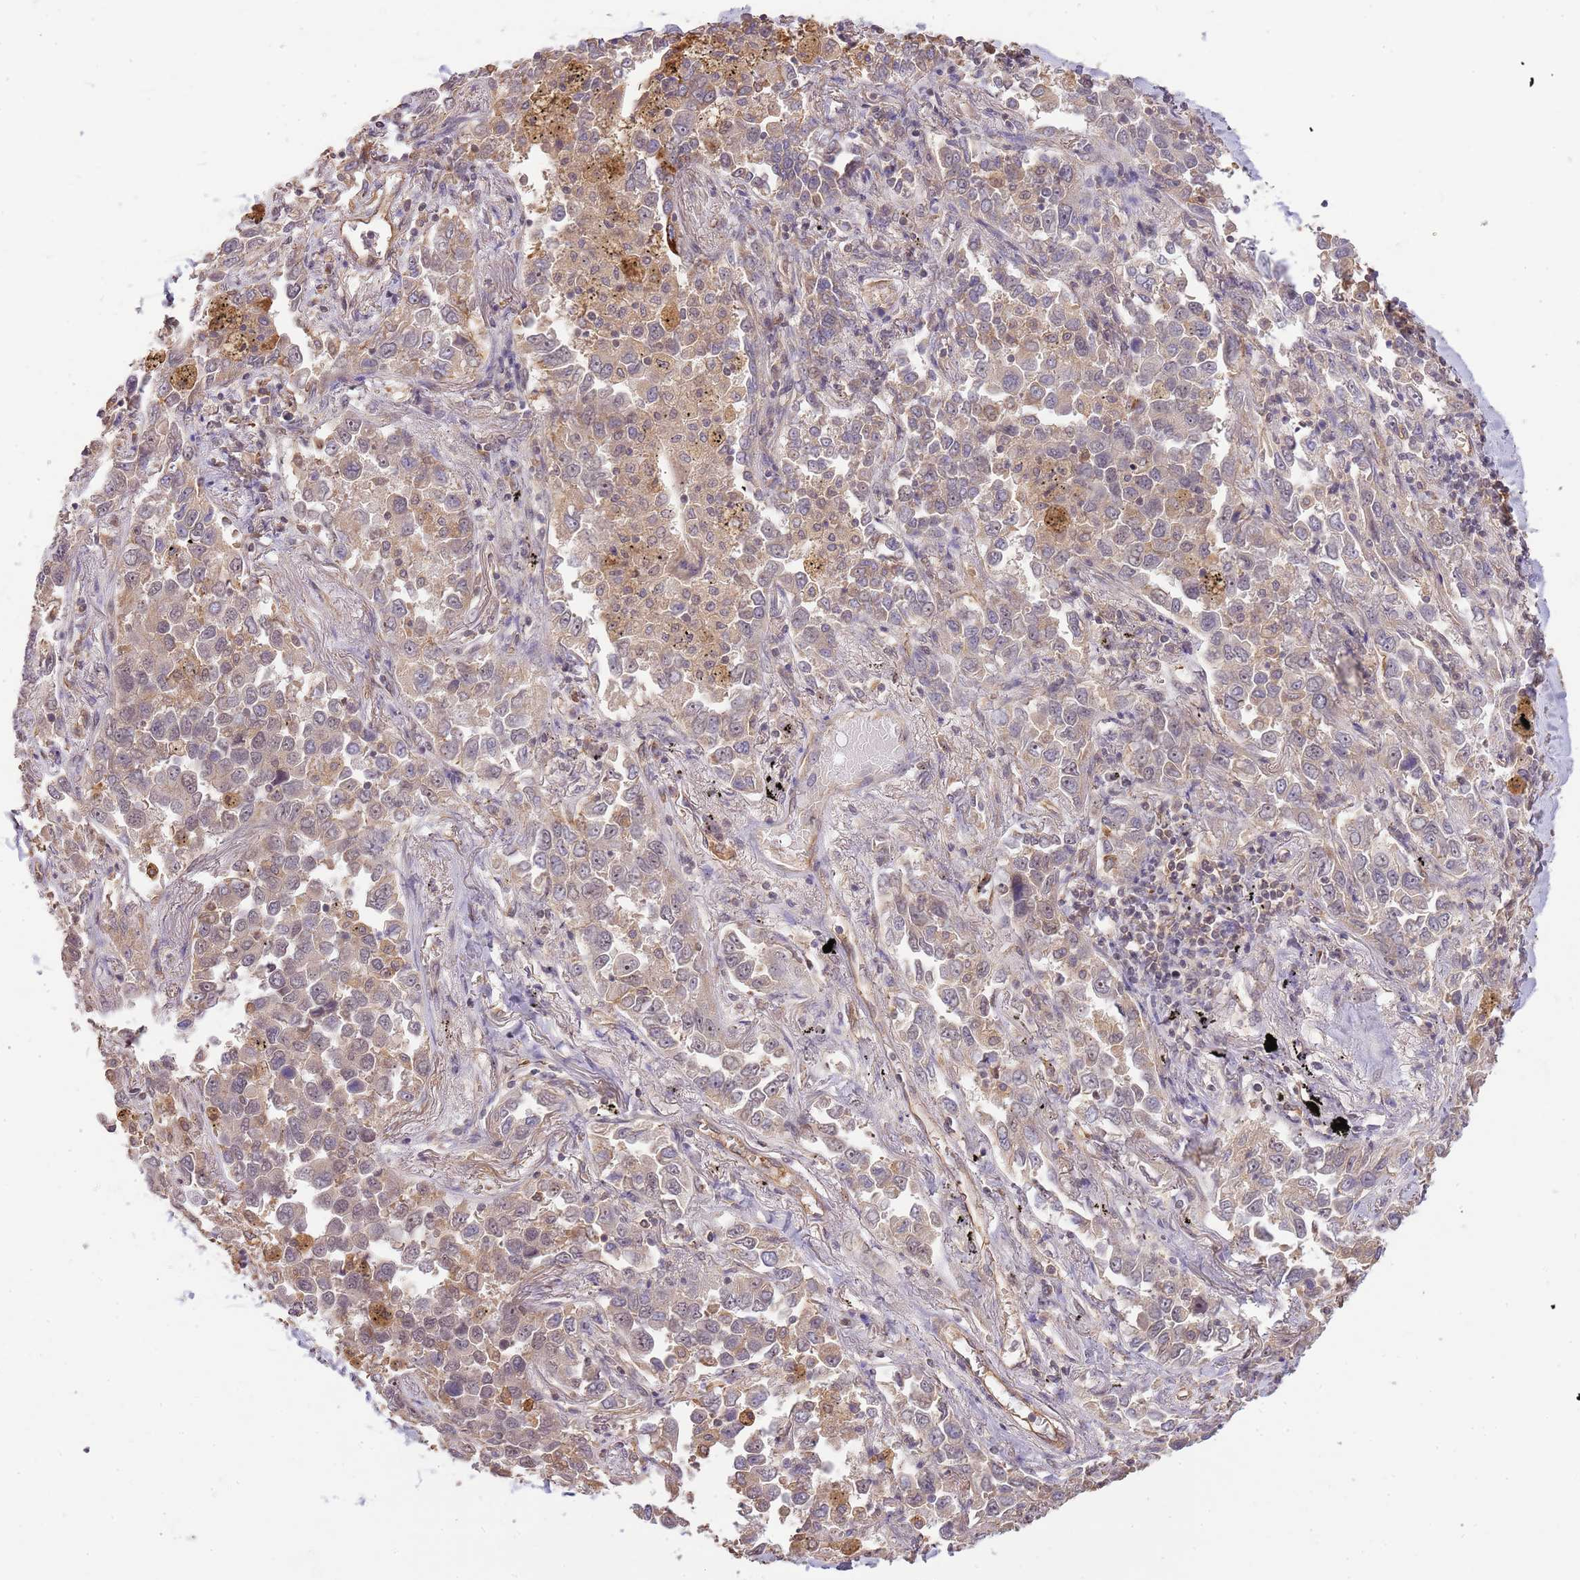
{"staining": {"intensity": "weak", "quantity": "25%-75%", "location": "cytoplasmic/membranous"}, "tissue": "lung cancer", "cell_type": "Tumor cells", "image_type": "cancer", "snomed": [{"axis": "morphology", "description": "Adenocarcinoma, NOS"}, {"axis": "topography", "description": "Lung"}], "caption": "Weak cytoplasmic/membranous positivity is present in approximately 25%-75% of tumor cells in lung adenocarcinoma.", "gene": "SURF2", "patient": {"sex": "male", "age": 67}}